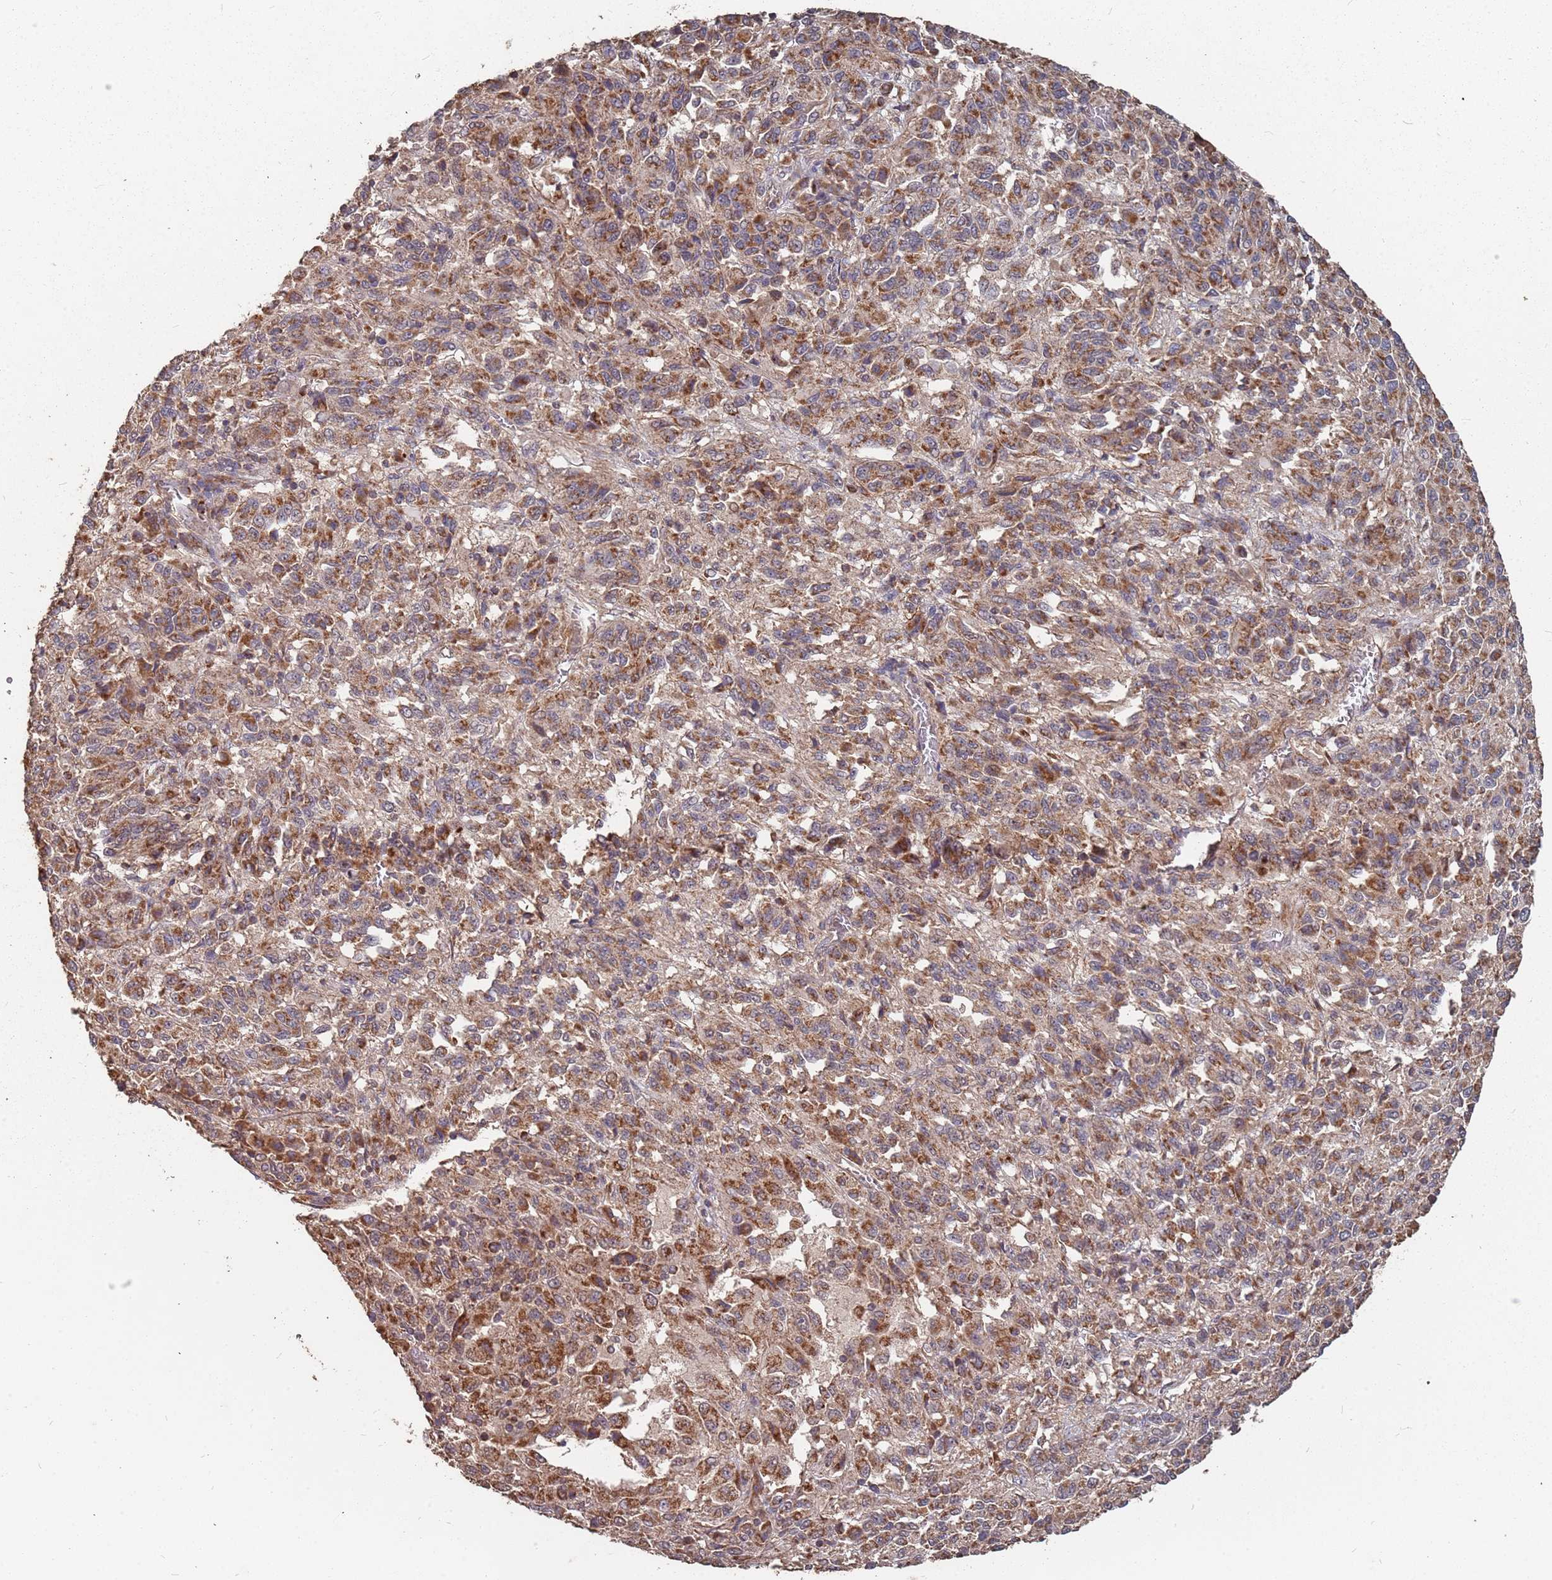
{"staining": {"intensity": "moderate", "quantity": ">75%", "location": "cytoplasmic/membranous"}, "tissue": "melanoma", "cell_type": "Tumor cells", "image_type": "cancer", "snomed": [{"axis": "morphology", "description": "Malignant melanoma, Metastatic site"}, {"axis": "topography", "description": "Lung"}], "caption": "Tumor cells demonstrate medium levels of moderate cytoplasmic/membranous staining in approximately >75% of cells in melanoma.", "gene": "PRORP", "patient": {"sex": "male", "age": 64}}